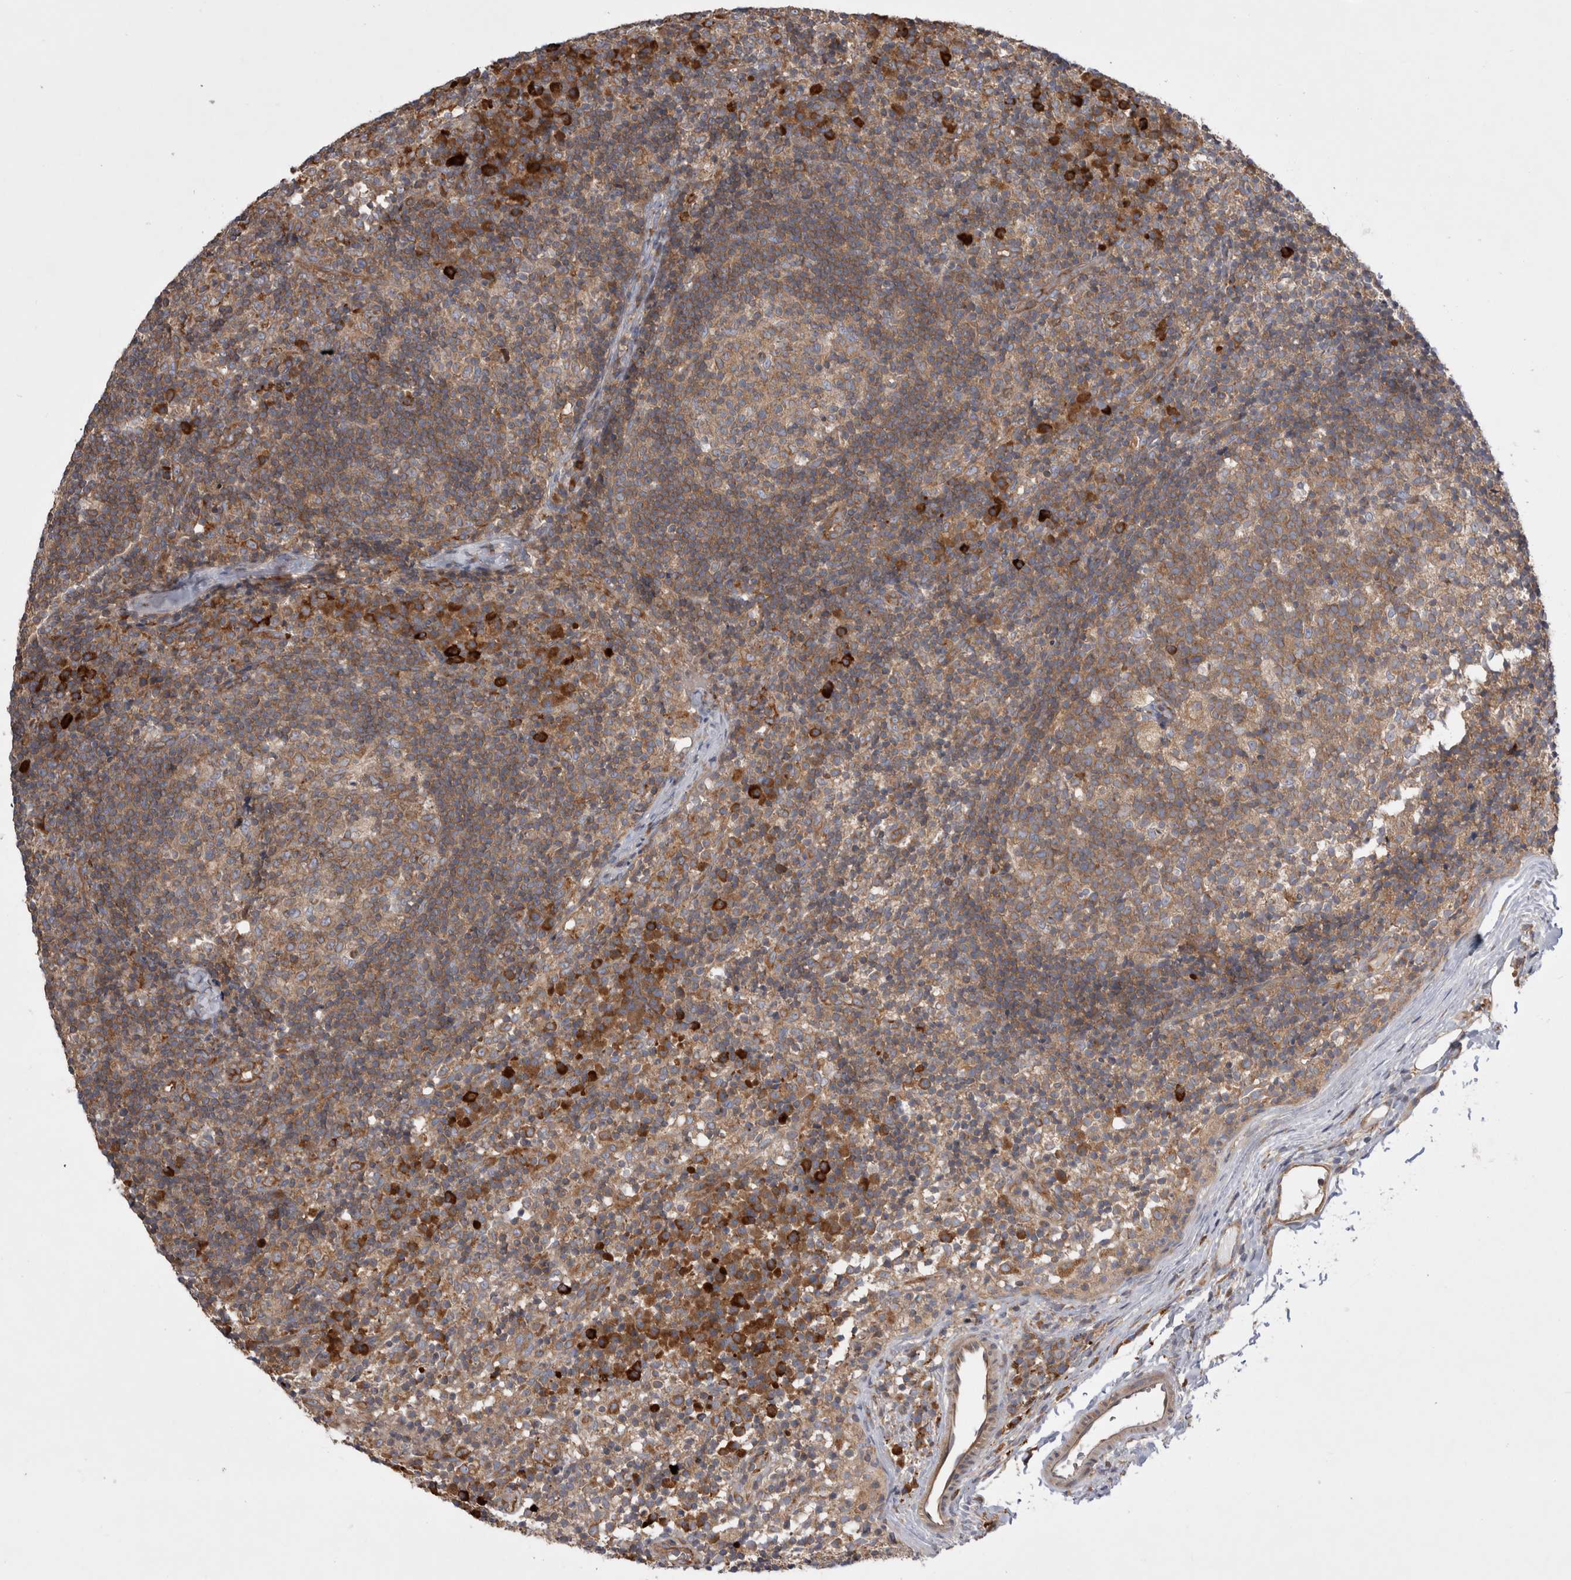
{"staining": {"intensity": "moderate", "quantity": ">75%", "location": "cytoplasmic/membranous"}, "tissue": "lymph node", "cell_type": "Germinal center cells", "image_type": "normal", "snomed": [{"axis": "morphology", "description": "Normal tissue, NOS"}, {"axis": "morphology", "description": "Inflammation, NOS"}, {"axis": "topography", "description": "Lymph node"}], "caption": "Immunohistochemical staining of unremarkable lymph node demonstrates moderate cytoplasmic/membranous protein expression in about >75% of germinal center cells.", "gene": "PDCD10", "patient": {"sex": "male", "age": 55}}